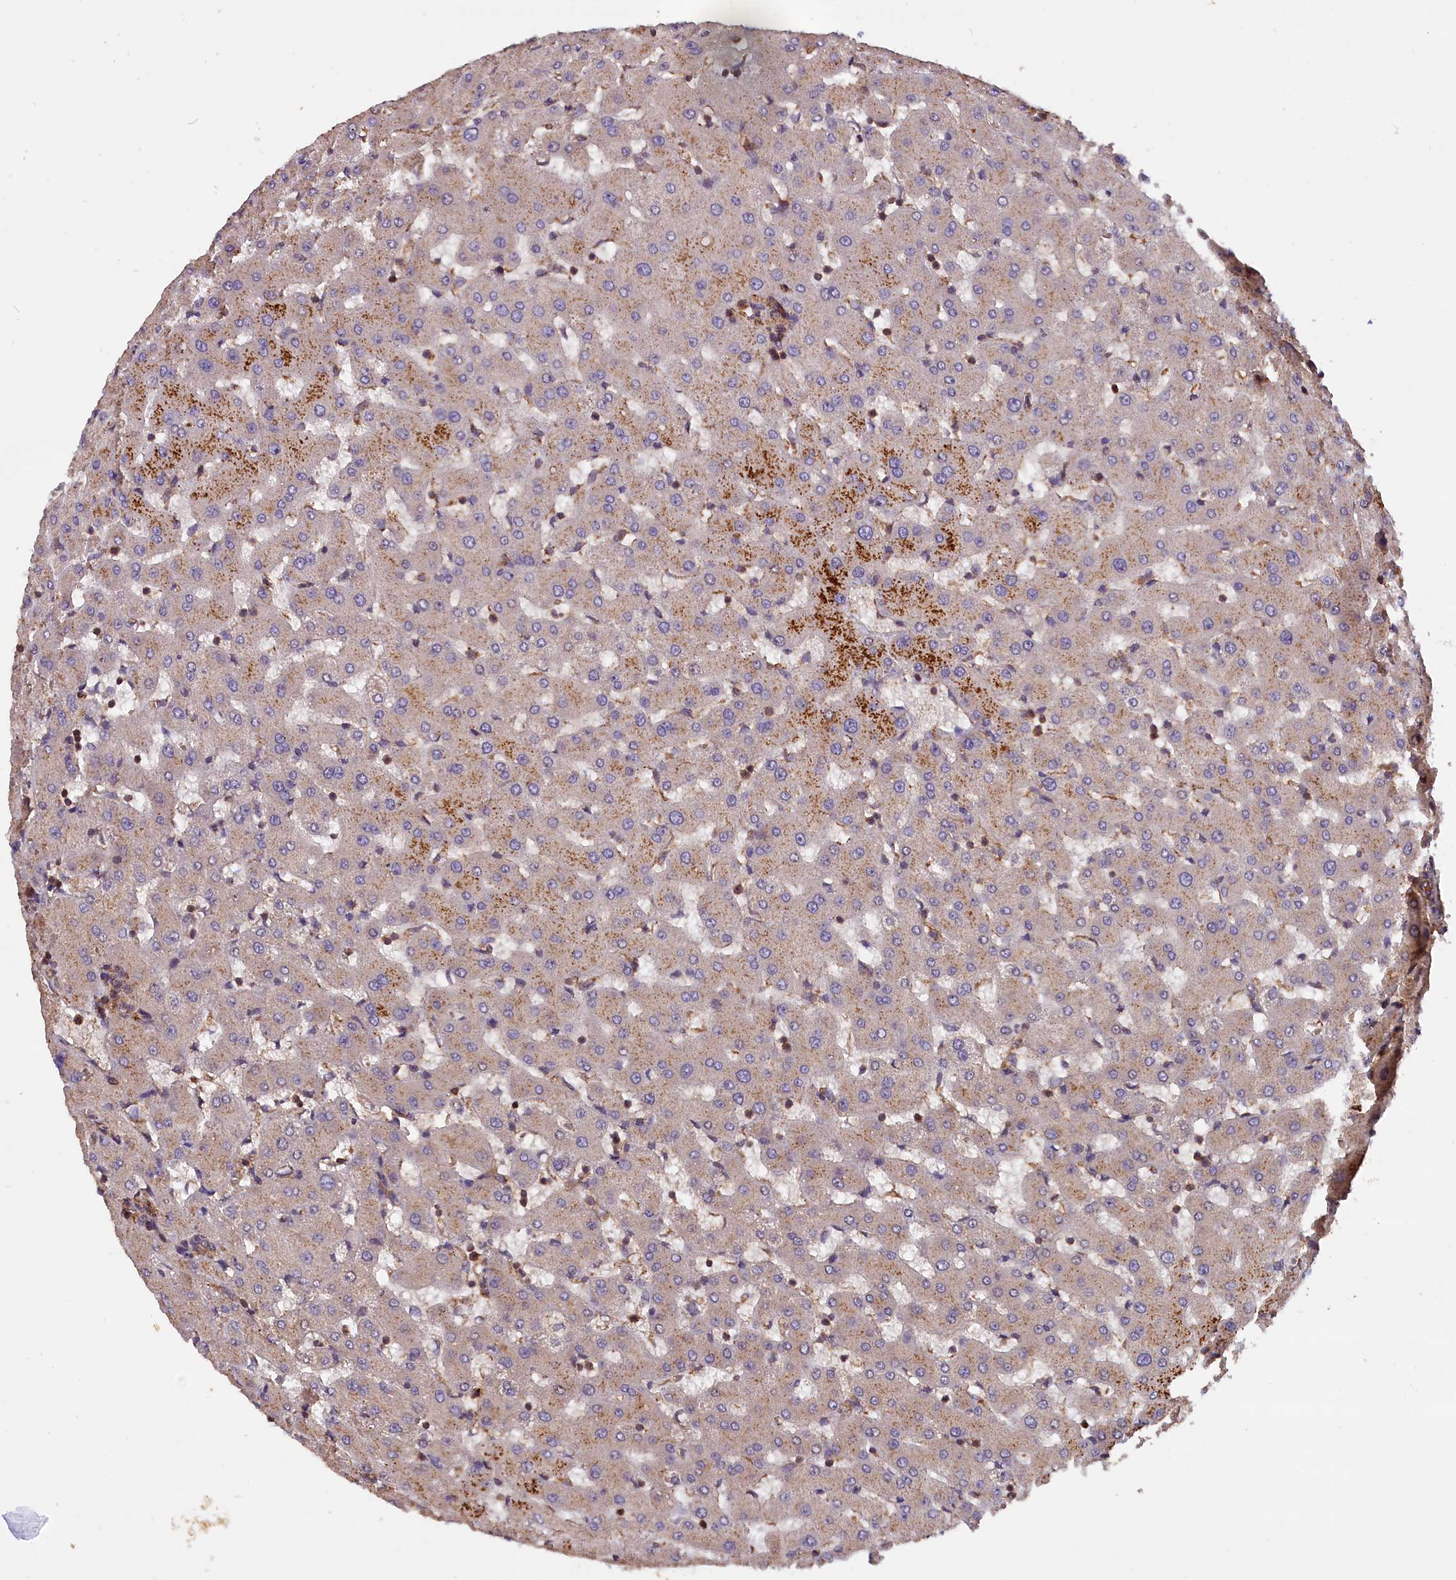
{"staining": {"intensity": "moderate", "quantity": ">75%", "location": "cytoplasmic/membranous"}, "tissue": "liver", "cell_type": "Cholangiocytes", "image_type": "normal", "snomed": [{"axis": "morphology", "description": "Normal tissue, NOS"}, {"axis": "topography", "description": "Liver"}], "caption": "A photomicrograph of human liver stained for a protein reveals moderate cytoplasmic/membranous brown staining in cholangiocytes. (DAB (3,3'-diaminobenzidine) IHC with brightfield microscopy, high magnification).", "gene": "IST1", "patient": {"sex": "female", "age": 63}}